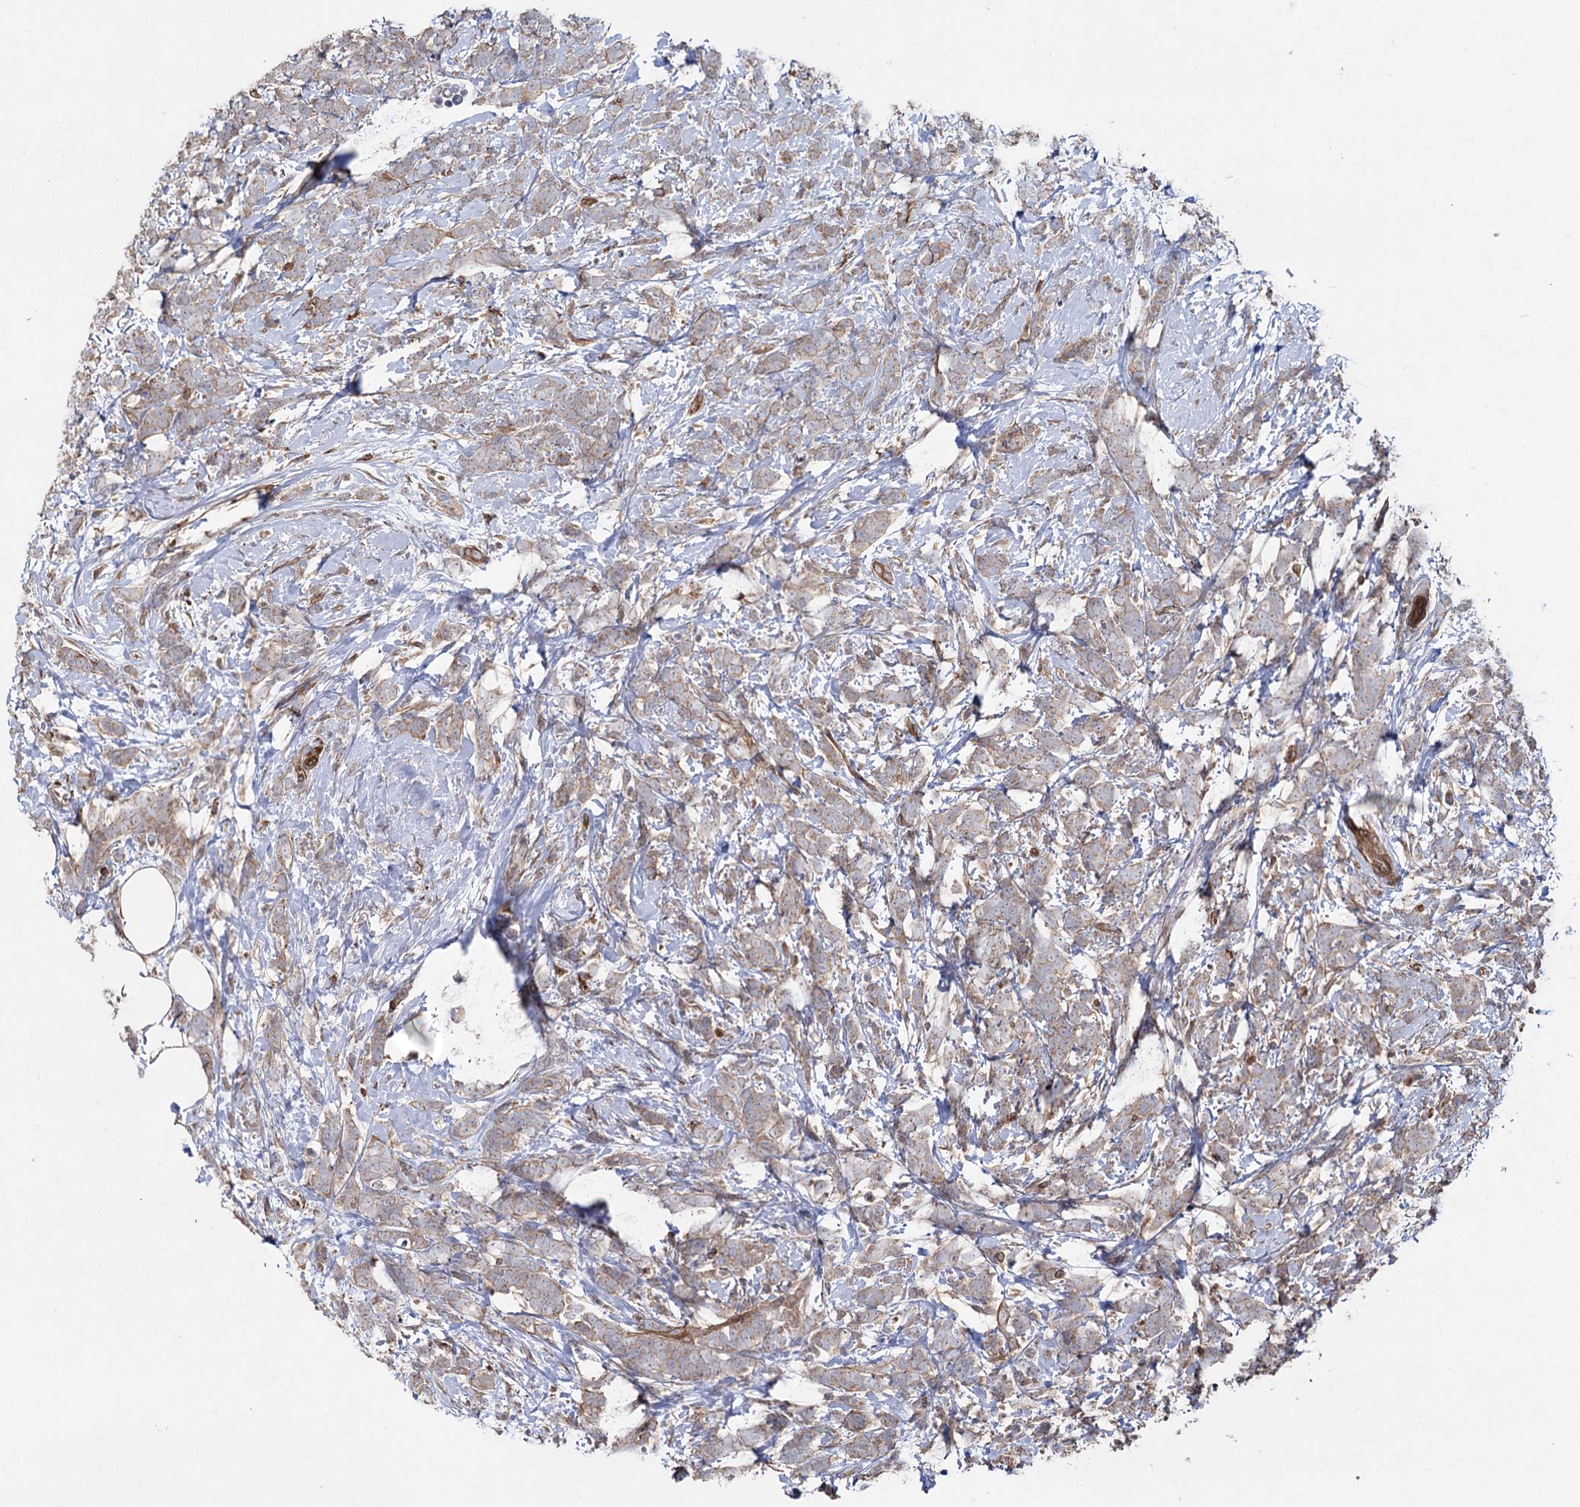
{"staining": {"intensity": "moderate", "quantity": ">75%", "location": "cytoplasmic/membranous"}, "tissue": "breast cancer", "cell_type": "Tumor cells", "image_type": "cancer", "snomed": [{"axis": "morphology", "description": "Lobular carcinoma"}, {"axis": "topography", "description": "Breast"}], "caption": "Immunohistochemistry photomicrograph of breast lobular carcinoma stained for a protein (brown), which shows medium levels of moderate cytoplasmic/membranous staining in approximately >75% of tumor cells.", "gene": "LARS2", "patient": {"sex": "female", "age": 58}}